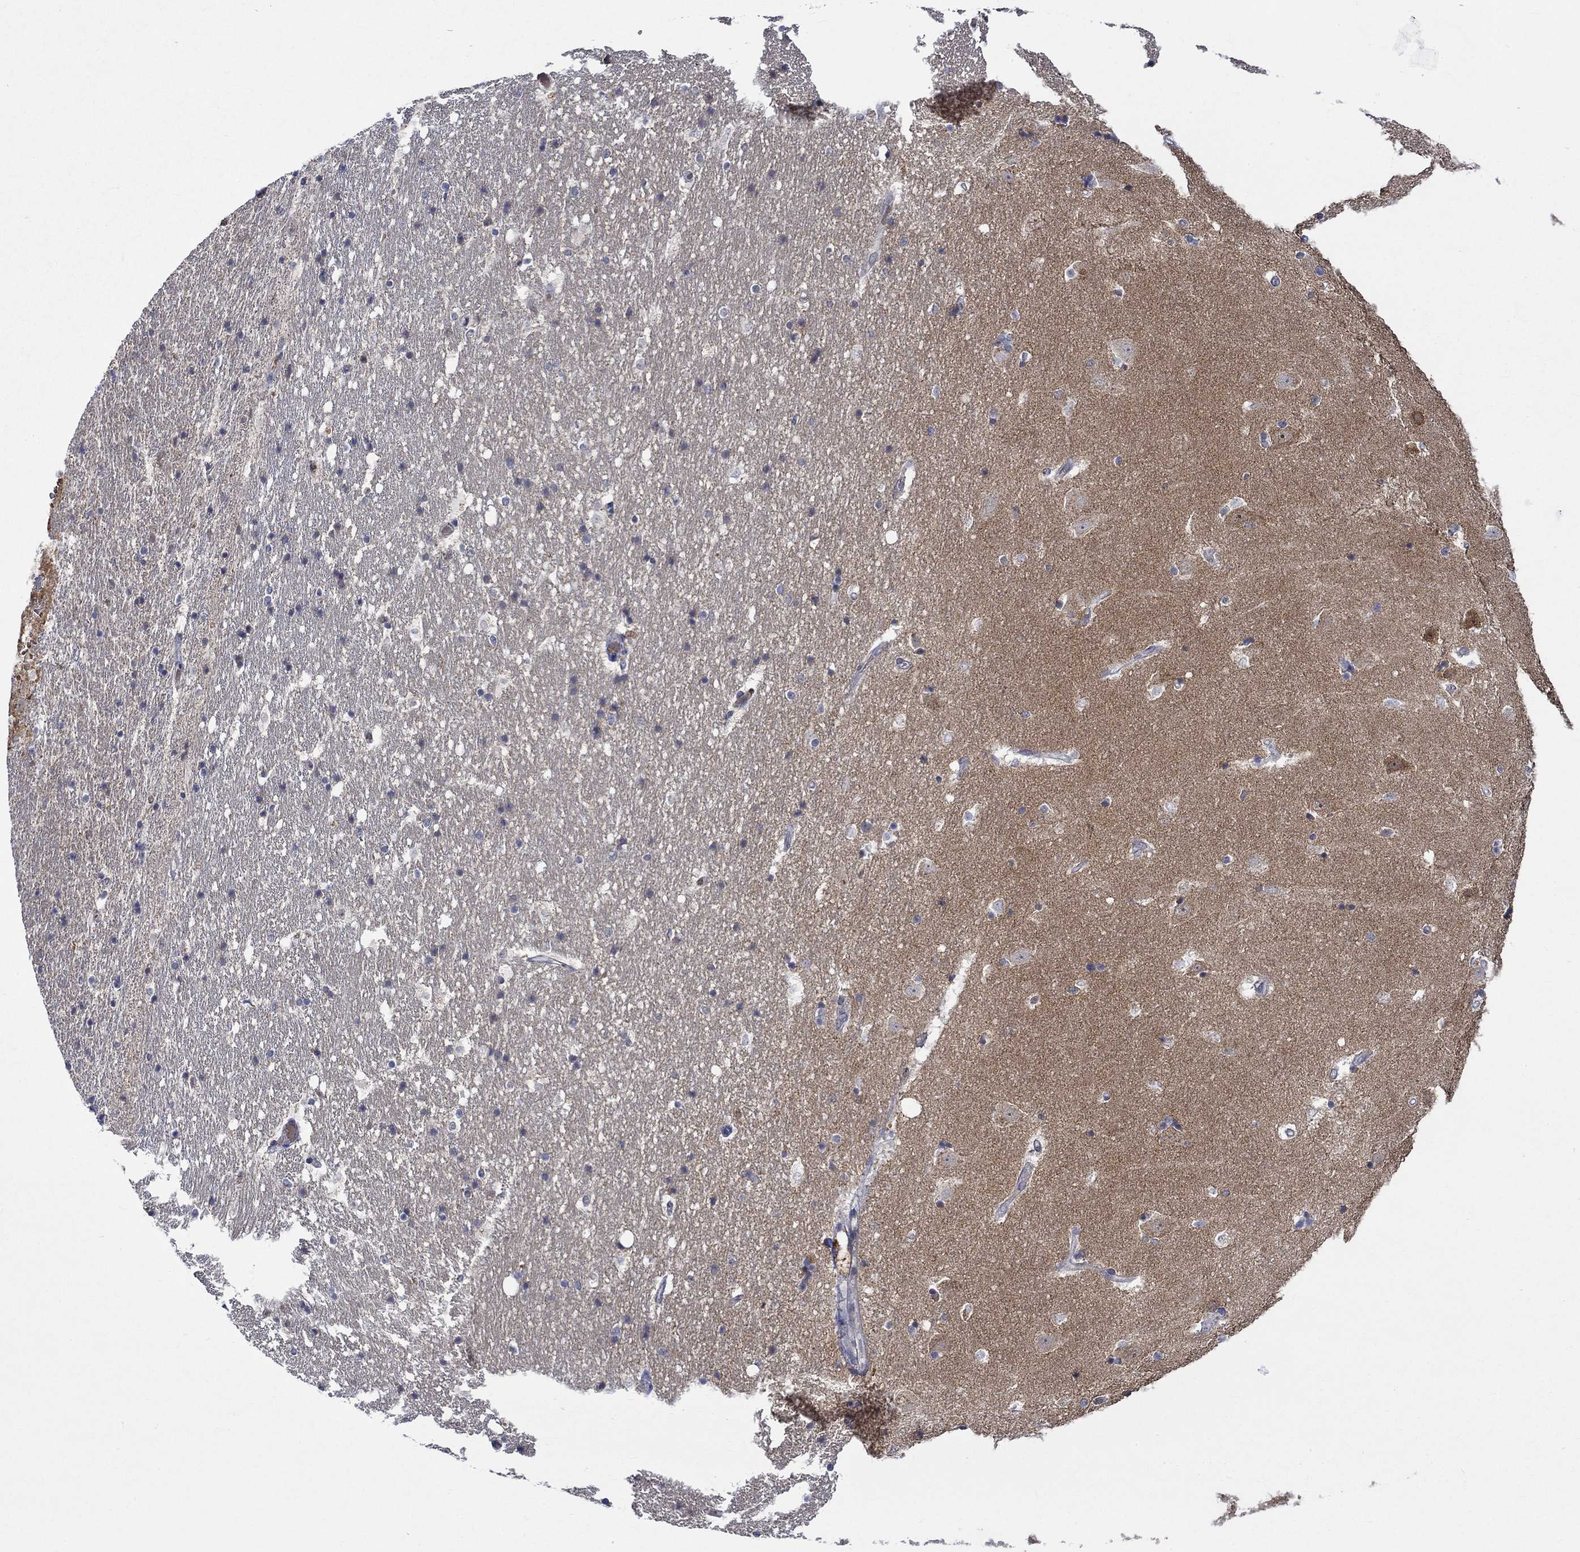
{"staining": {"intensity": "negative", "quantity": "none", "location": "none"}, "tissue": "hippocampus", "cell_type": "Glial cells", "image_type": "normal", "snomed": [{"axis": "morphology", "description": "Normal tissue, NOS"}, {"axis": "topography", "description": "Hippocampus"}], "caption": "Protein analysis of unremarkable hippocampus displays no significant expression in glial cells. (DAB (3,3'-diaminobenzidine) immunohistochemistry with hematoxylin counter stain).", "gene": "WASF1", "patient": {"sex": "male", "age": 49}}